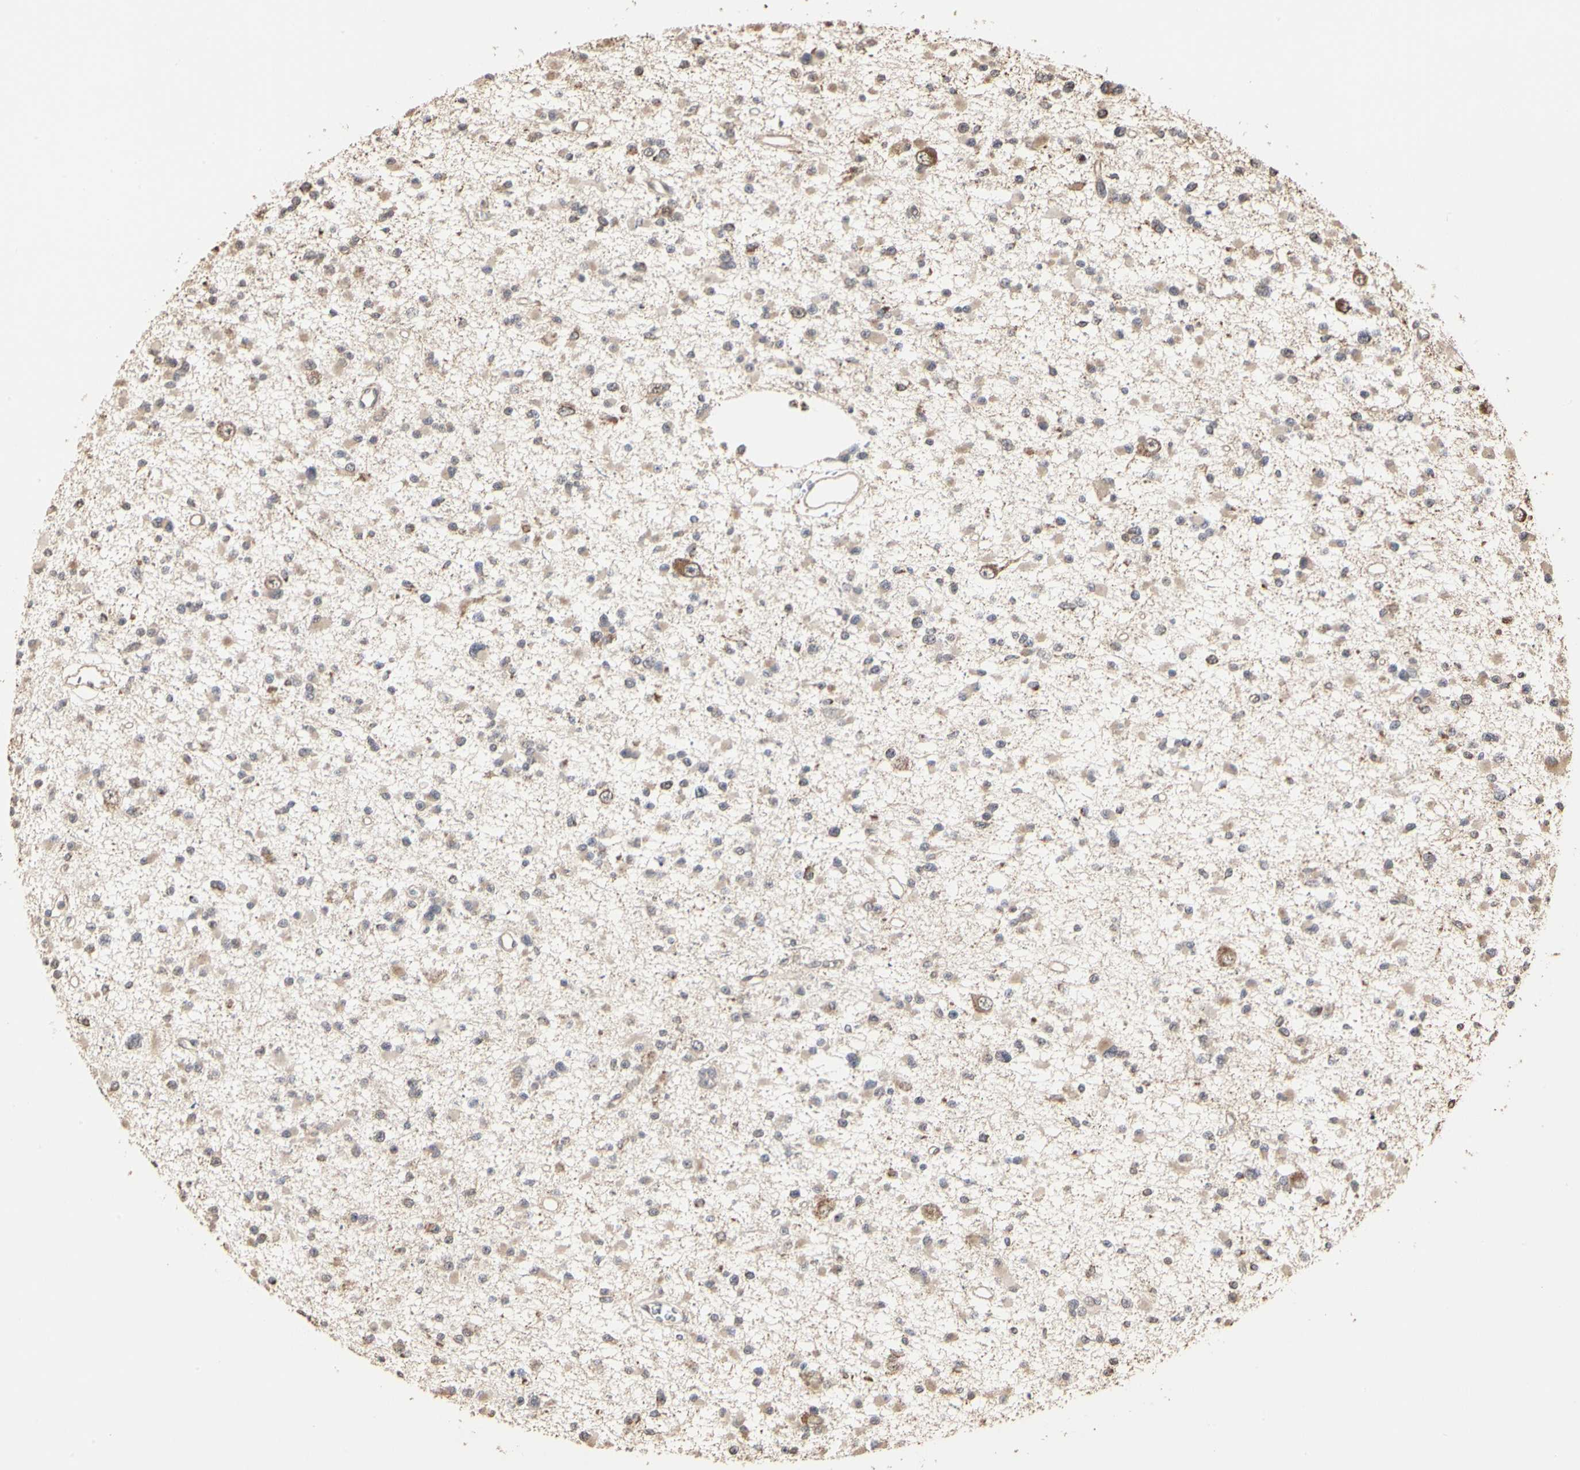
{"staining": {"intensity": "weak", "quantity": ">75%", "location": "cytoplasmic/membranous"}, "tissue": "glioma", "cell_type": "Tumor cells", "image_type": "cancer", "snomed": [{"axis": "morphology", "description": "Glioma, malignant, Low grade"}, {"axis": "topography", "description": "Brain"}], "caption": "Protein expression by immunohistochemistry (IHC) demonstrates weak cytoplasmic/membranous staining in approximately >75% of tumor cells in glioma.", "gene": "TAOK1", "patient": {"sex": "female", "age": 22}}